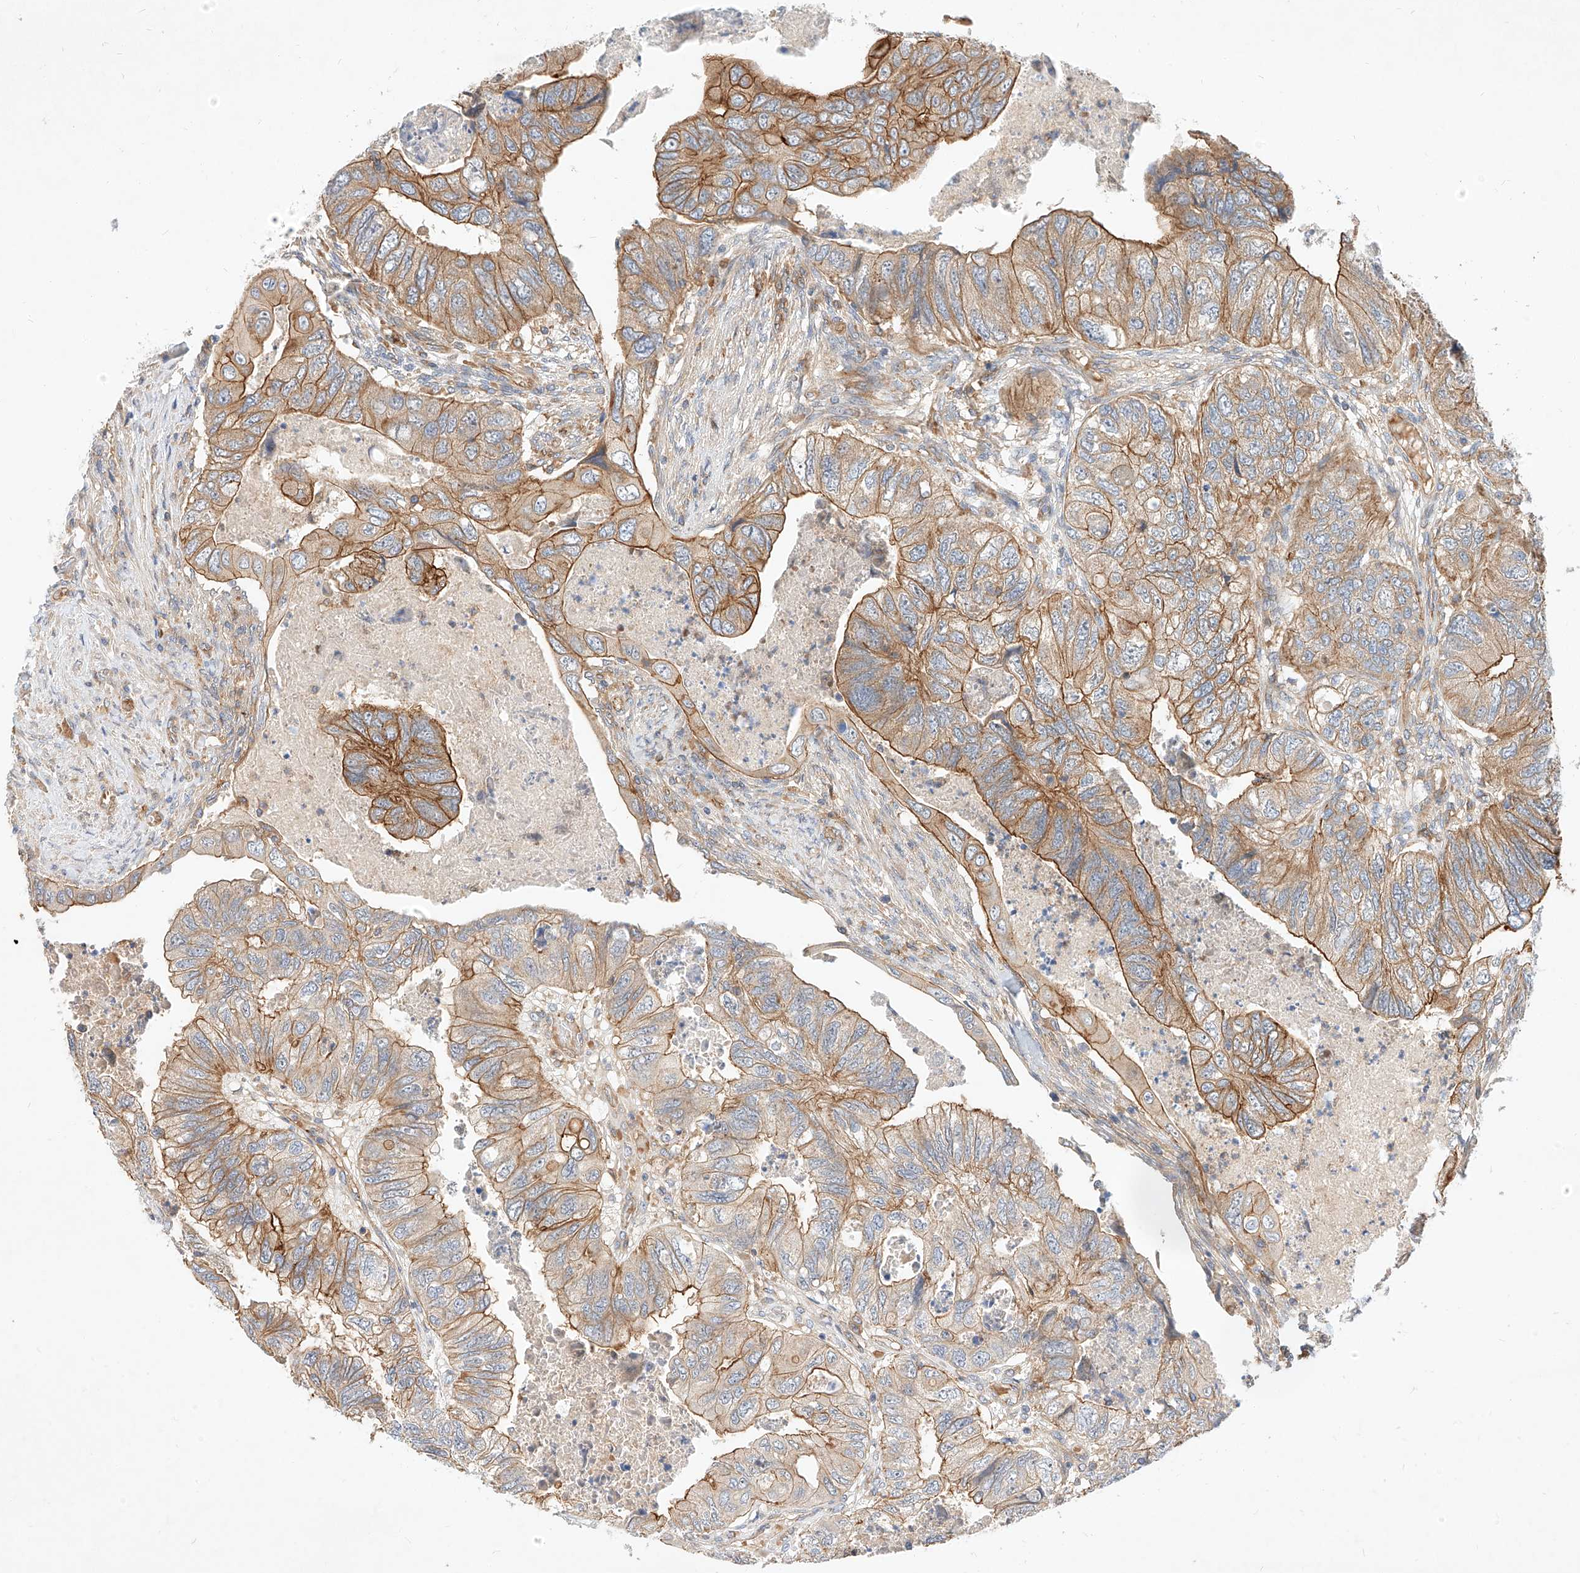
{"staining": {"intensity": "moderate", "quantity": "25%-75%", "location": "cytoplasmic/membranous"}, "tissue": "colorectal cancer", "cell_type": "Tumor cells", "image_type": "cancer", "snomed": [{"axis": "morphology", "description": "Adenocarcinoma, NOS"}, {"axis": "topography", "description": "Rectum"}], "caption": "High-magnification brightfield microscopy of colorectal adenocarcinoma stained with DAB (3,3'-diaminobenzidine) (brown) and counterstained with hematoxylin (blue). tumor cells exhibit moderate cytoplasmic/membranous staining is present in approximately25%-75% of cells. Immunohistochemistry (ihc) stains the protein in brown and the nuclei are stained blue.", "gene": "NFAM1", "patient": {"sex": "male", "age": 63}}